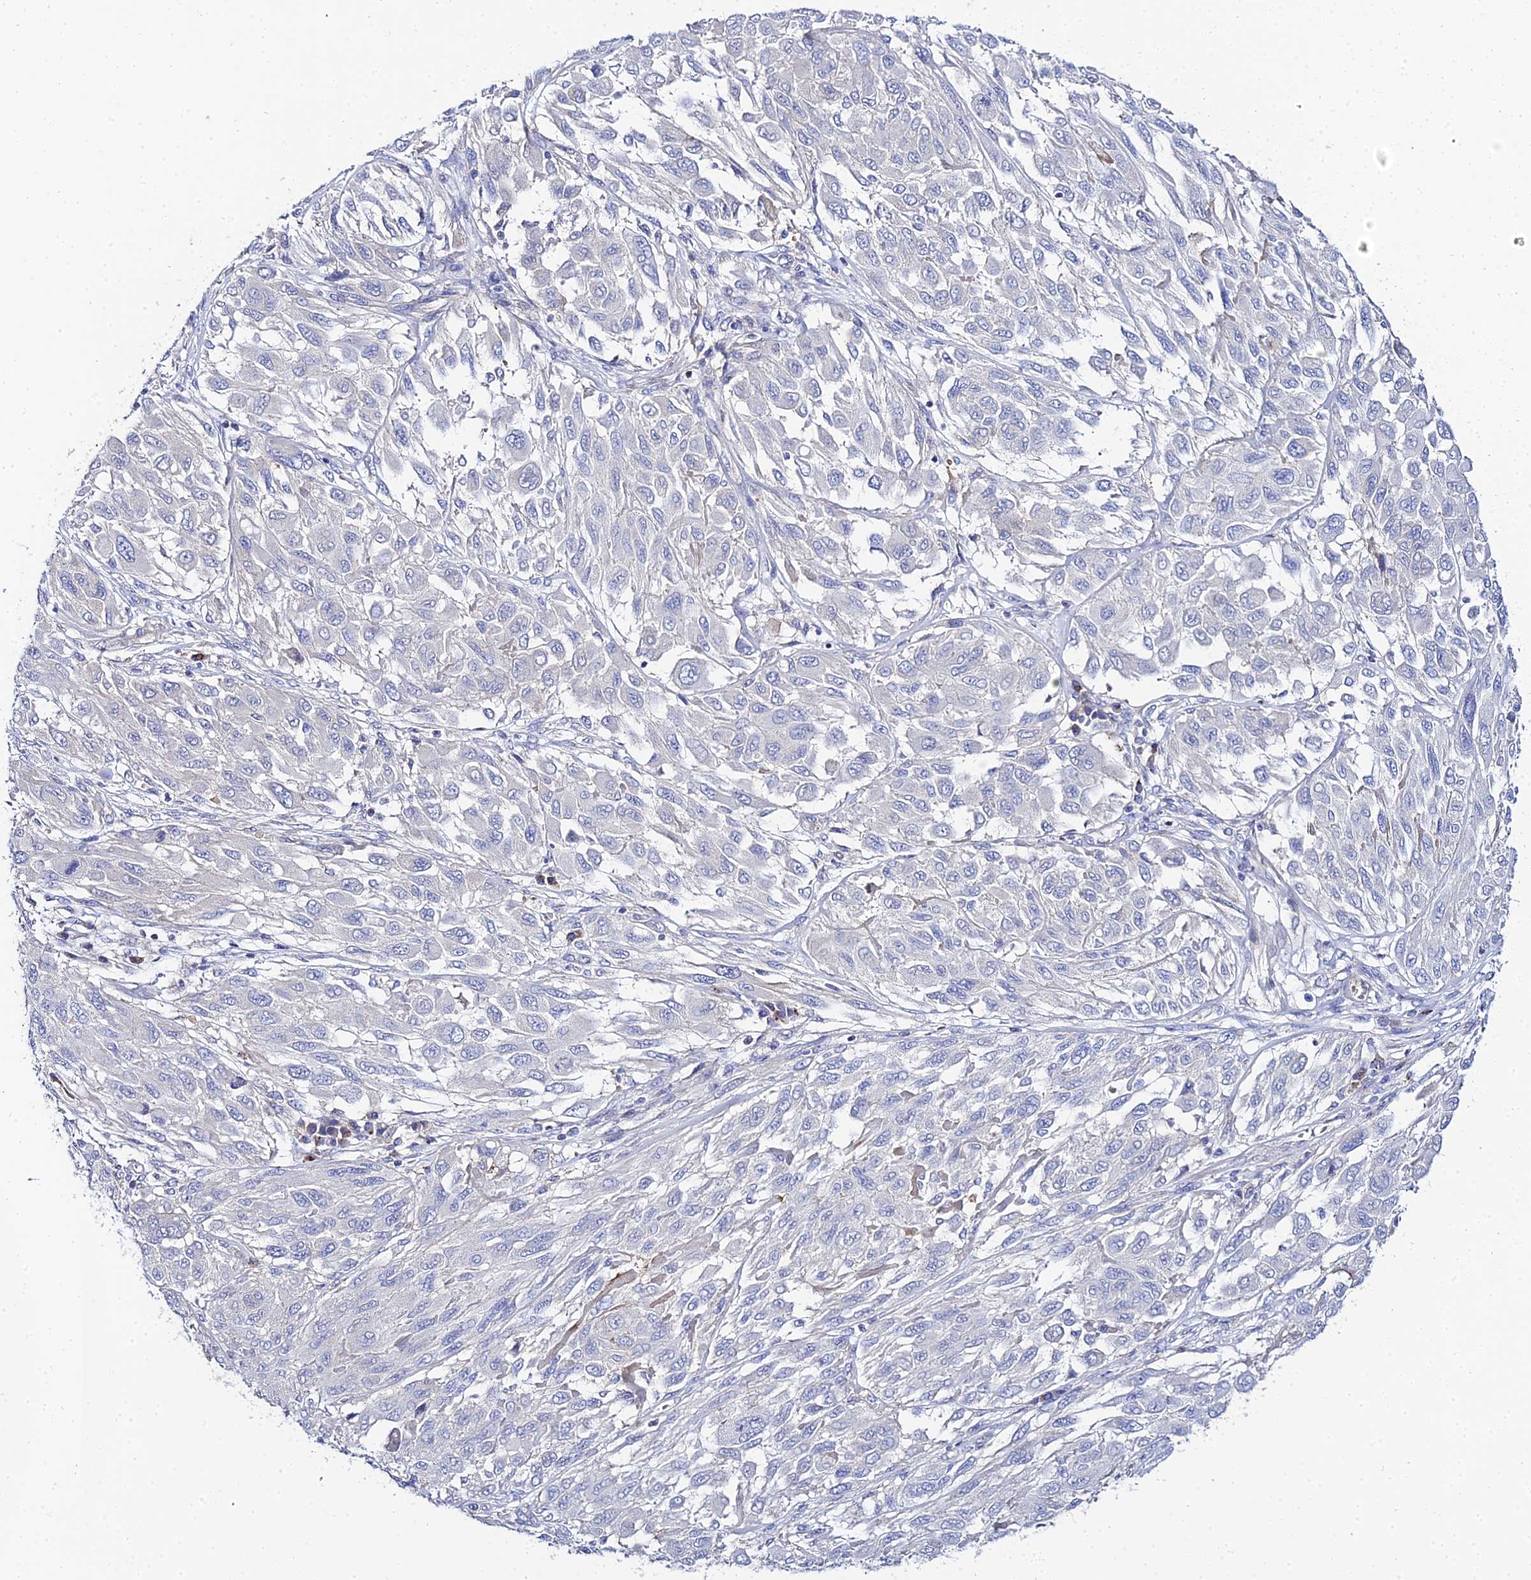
{"staining": {"intensity": "negative", "quantity": "none", "location": "none"}, "tissue": "melanoma", "cell_type": "Tumor cells", "image_type": "cancer", "snomed": [{"axis": "morphology", "description": "Malignant melanoma, NOS"}, {"axis": "topography", "description": "Skin"}], "caption": "Tumor cells show no significant protein expression in malignant melanoma.", "gene": "APOBEC3H", "patient": {"sex": "female", "age": 91}}